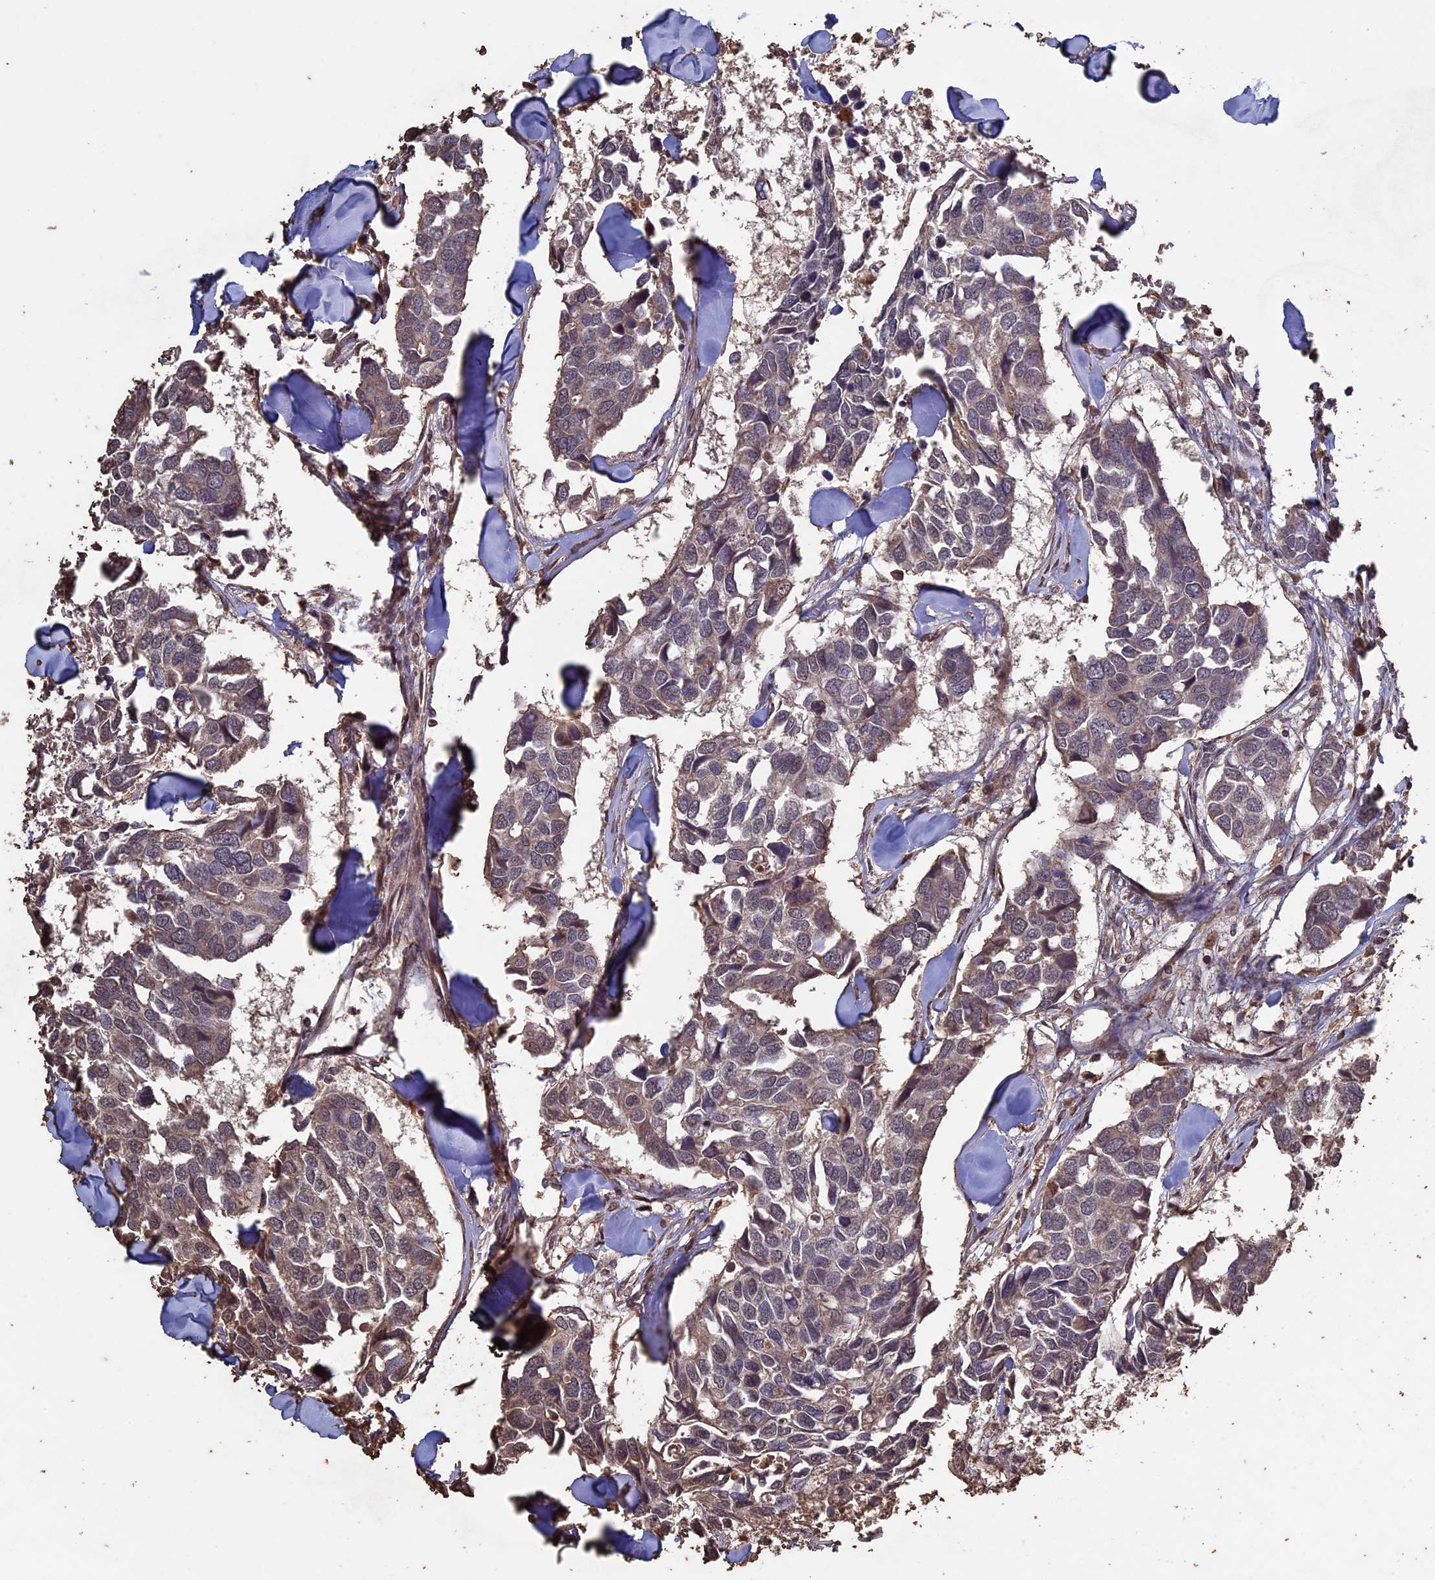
{"staining": {"intensity": "weak", "quantity": "<25%", "location": "cytoplasmic/membranous"}, "tissue": "breast cancer", "cell_type": "Tumor cells", "image_type": "cancer", "snomed": [{"axis": "morphology", "description": "Duct carcinoma"}, {"axis": "topography", "description": "Breast"}], "caption": "There is no significant staining in tumor cells of infiltrating ductal carcinoma (breast). (Stains: DAB (3,3'-diaminobenzidine) immunohistochemistry with hematoxylin counter stain, Microscopy: brightfield microscopy at high magnification).", "gene": "HUNK", "patient": {"sex": "female", "age": 83}}